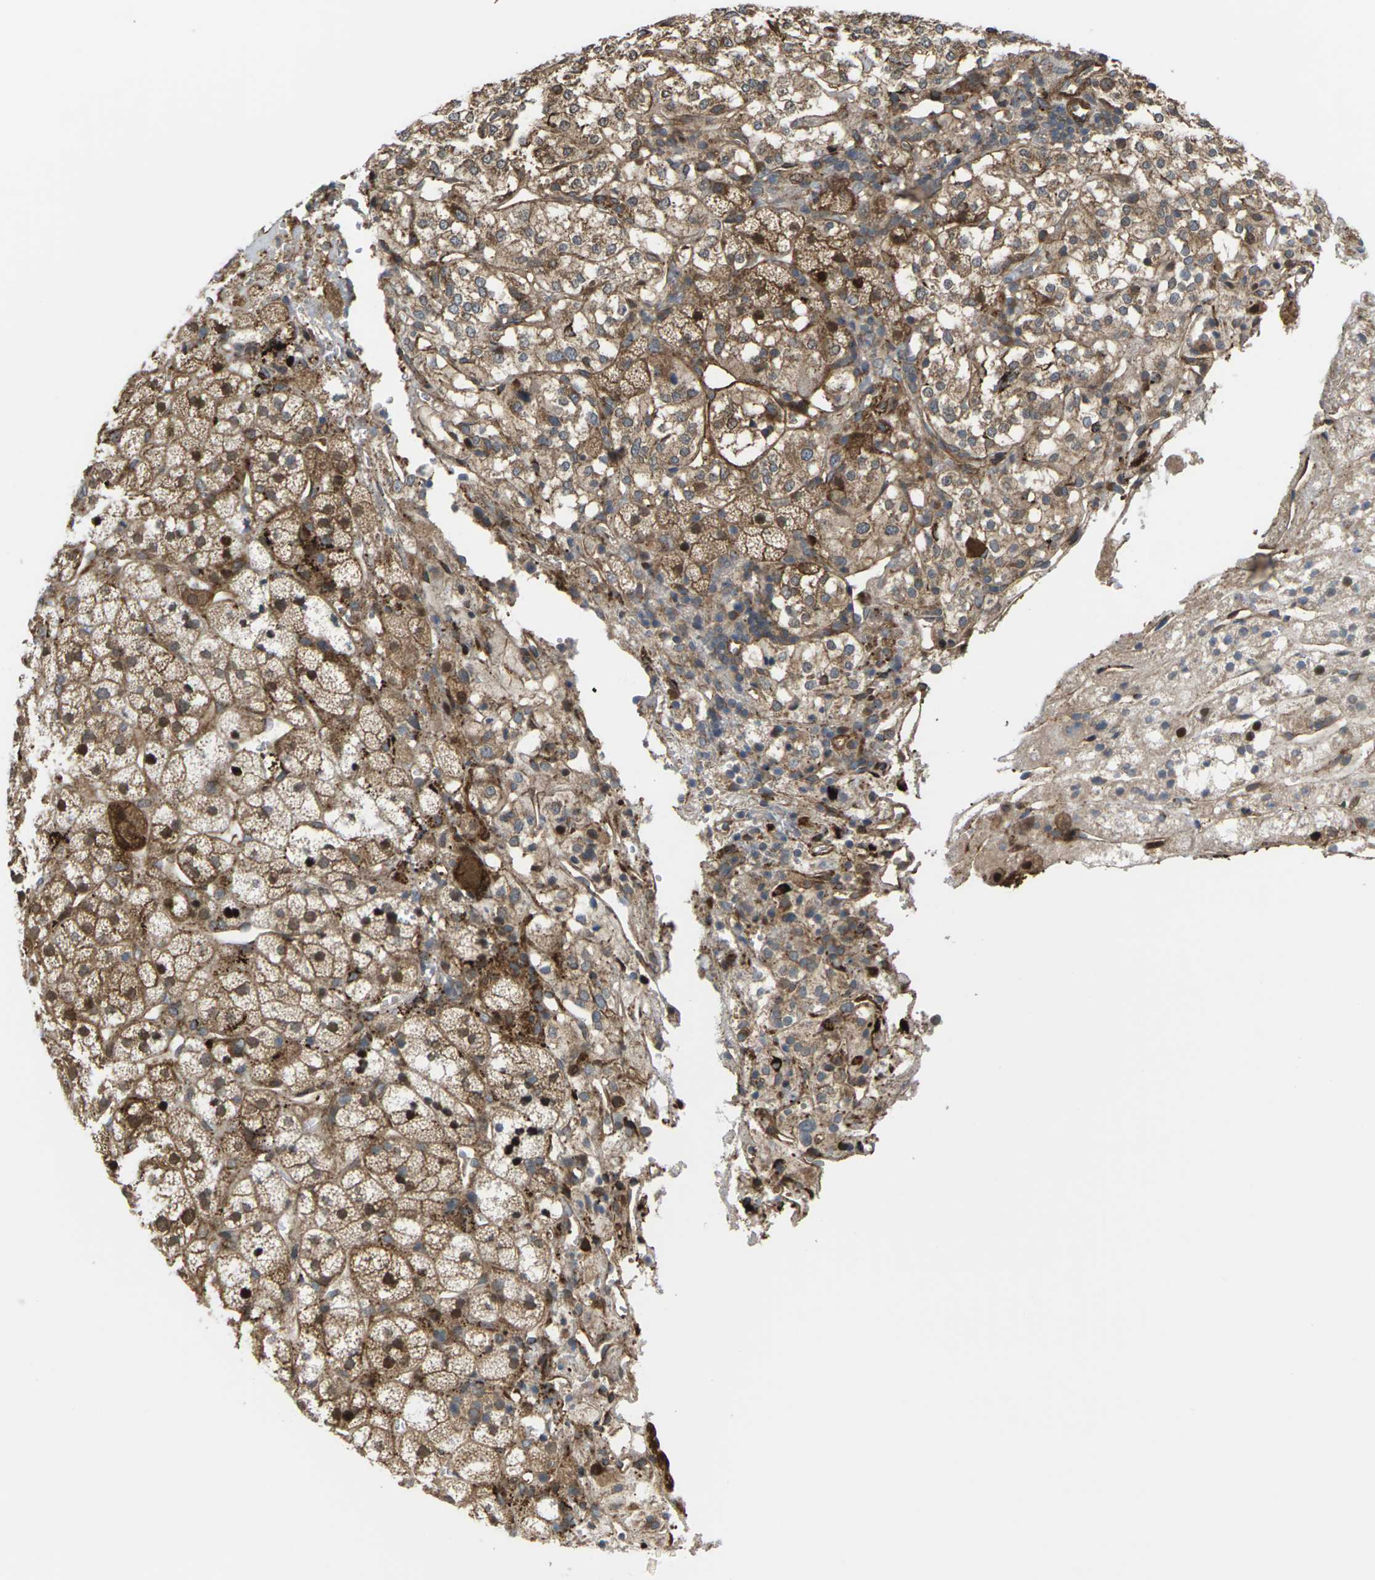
{"staining": {"intensity": "strong", "quantity": ">75%", "location": "cytoplasmic/membranous,nuclear"}, "tissue": "adrenal gland", "cell_type": "Glandular cells", "image_type": "normal", "snomed": [{"axis": "morphology", "description": "Normal tissue, NOS"}, {"axis": "topography", "description": "Adrenal gland"}], "caption": "An immunohistochemistry (IHC) micrograph of benign tissue is shown. Protein staining in brown highlights strong cytoplasmic/membranous,nuclear positivity in adrenal gland within glandular cells. (Brightfield microscopy of DAB IHC at high magnification).", "gene": "ROBO1", "patient": {"sex": "male", "age": 56}}